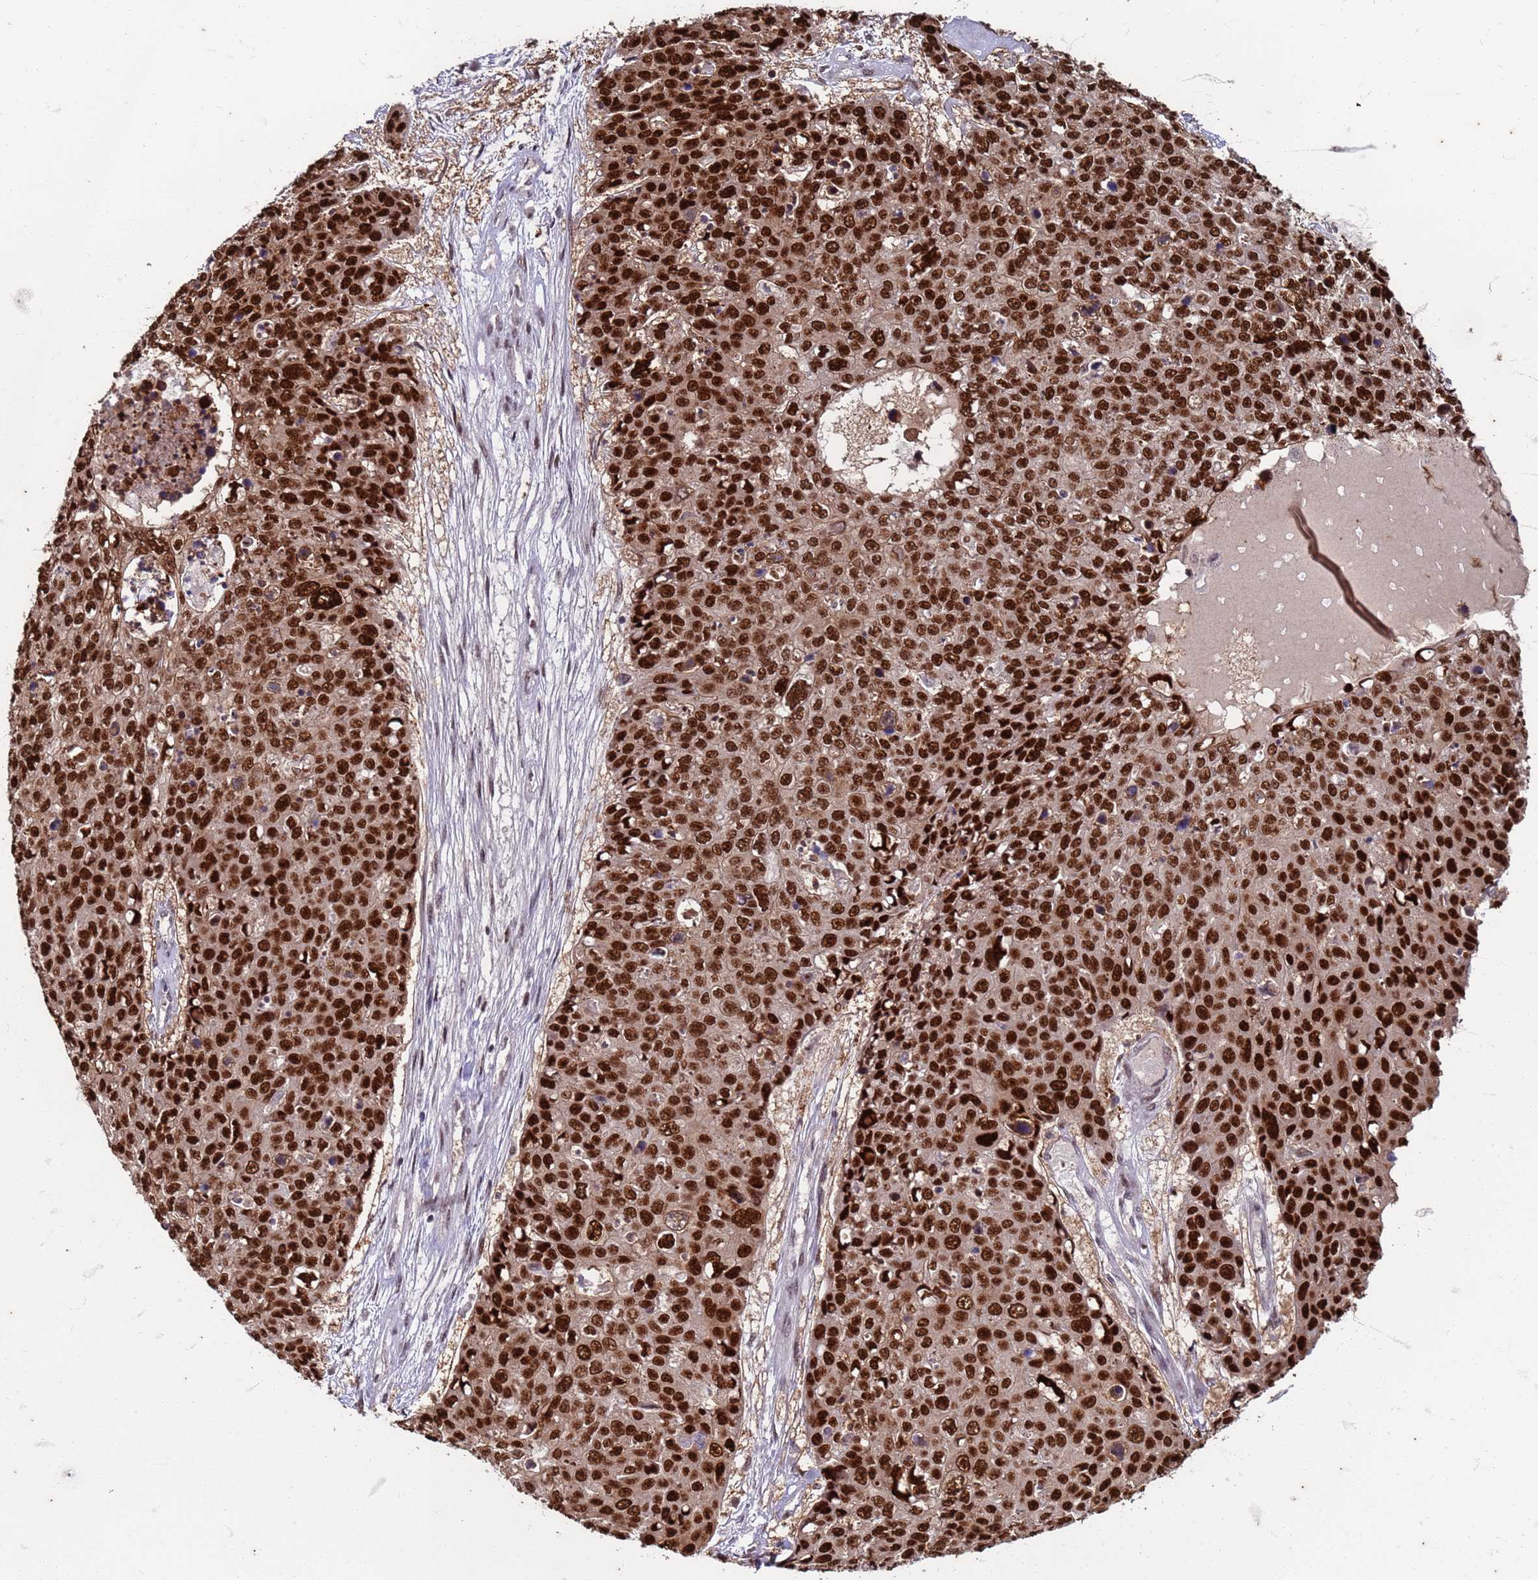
{"staining": {"intensity": "strong", "quantity": ">75%", "location": "nuclear"}, "tissue": "skin cancer", "cell_type": "Tumor cells", "image_type": "cancer", "snomed": [{"axis": "morphology", "description": "Squamous cell carcinoma, NOS"}, {"axis": "topography", "description": "Skin"}], "caption": "Human skin cancer stained with a brown dye shows strong nuclear positive positivity in about >75% of tumor cells.", "gene": "TRMT6", "patient": {"sex": "male", "age": 71}}